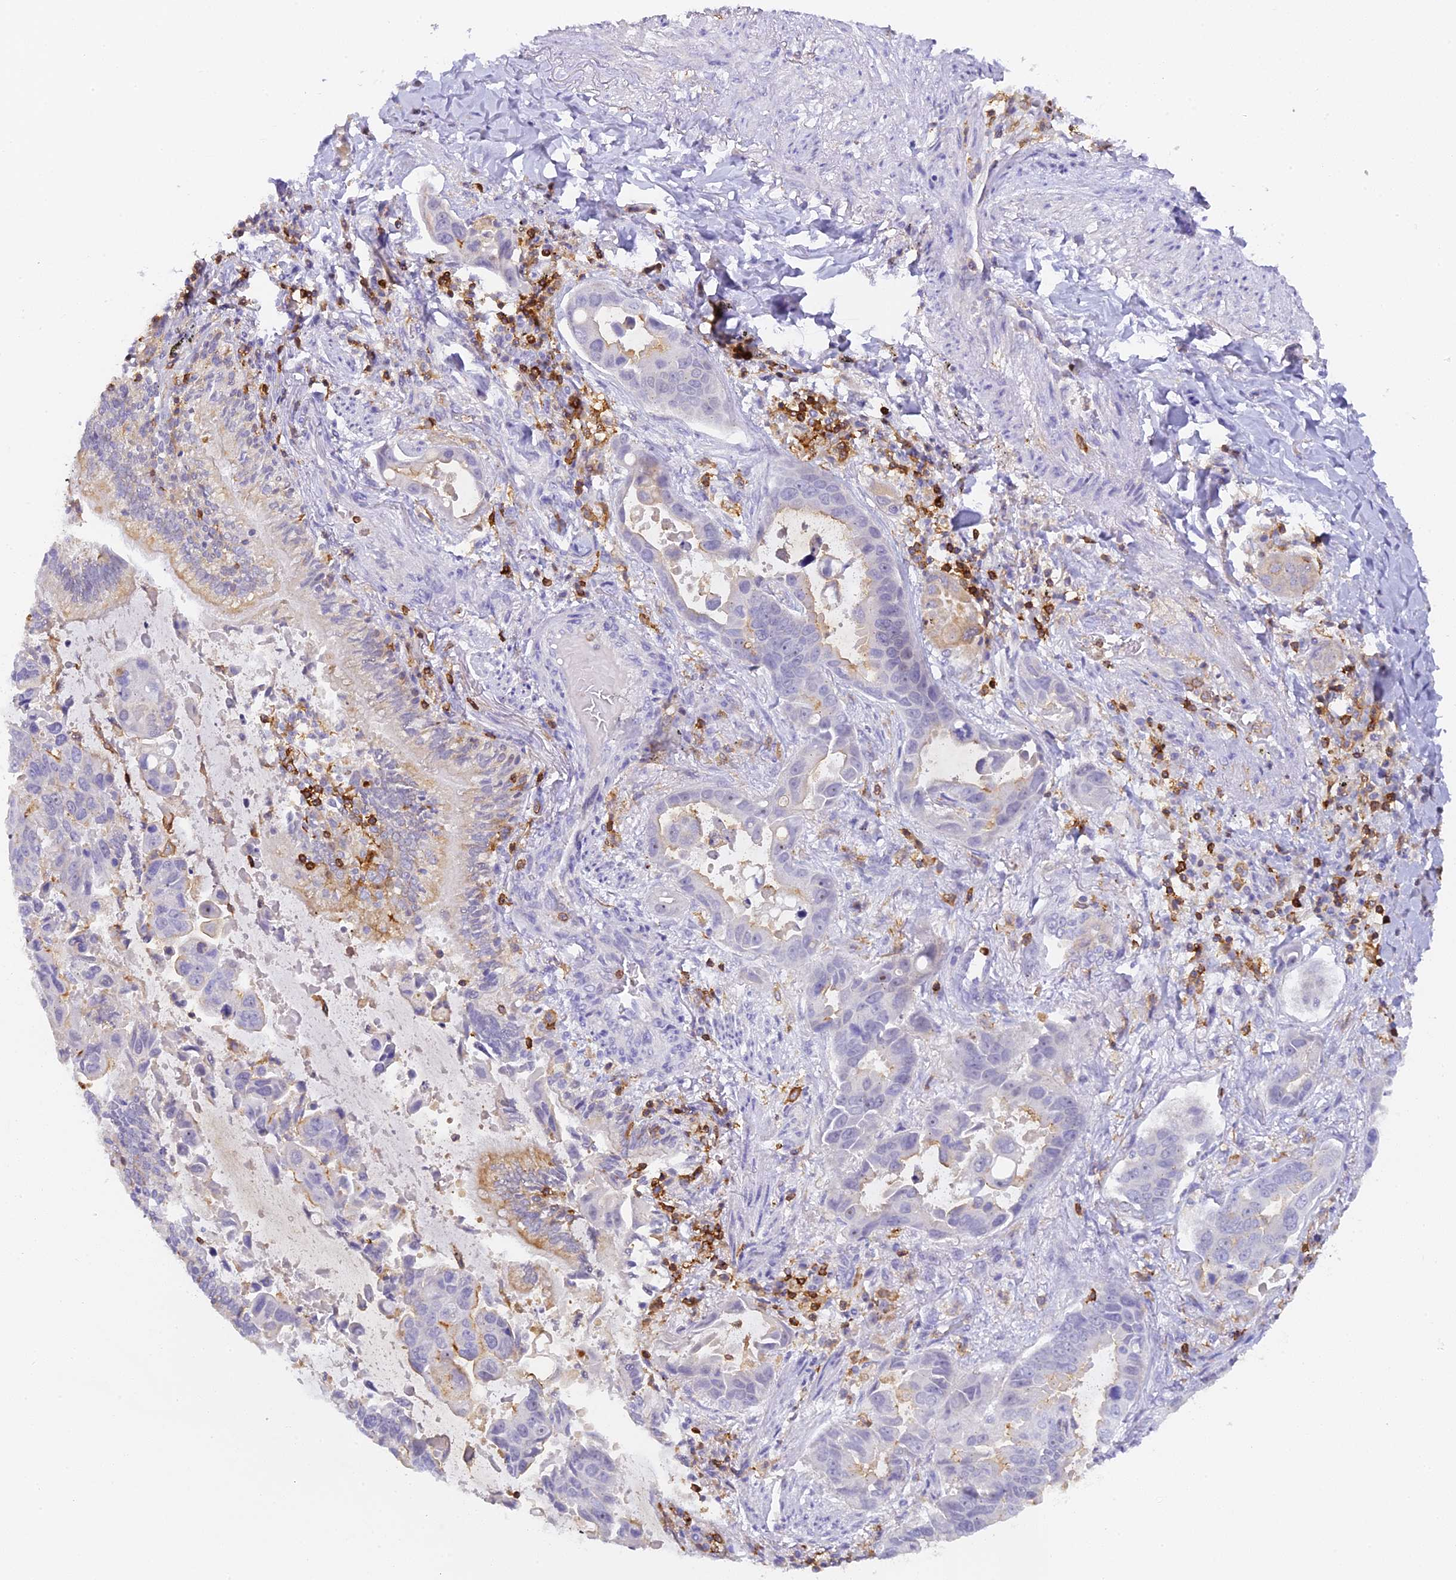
{"staining": {"intensity": "negative", "quantity": "none", "location": "none"}, "tissue": "lung cancer", "cell_type": "Tumor cells", "image_type": "cancer", "snomed": [{"axis": "morphology", "description": "Adenocarcinoma, NOS"}, {"axis": "topography", "description": "Lung"}], "caption": "The micrograph demonstrates no significant positivity in tumor cells of lung cancer. Nuclei are stained in blue.", "gene": "FYB1", "patient": {"sex": "male", "age": 64}}